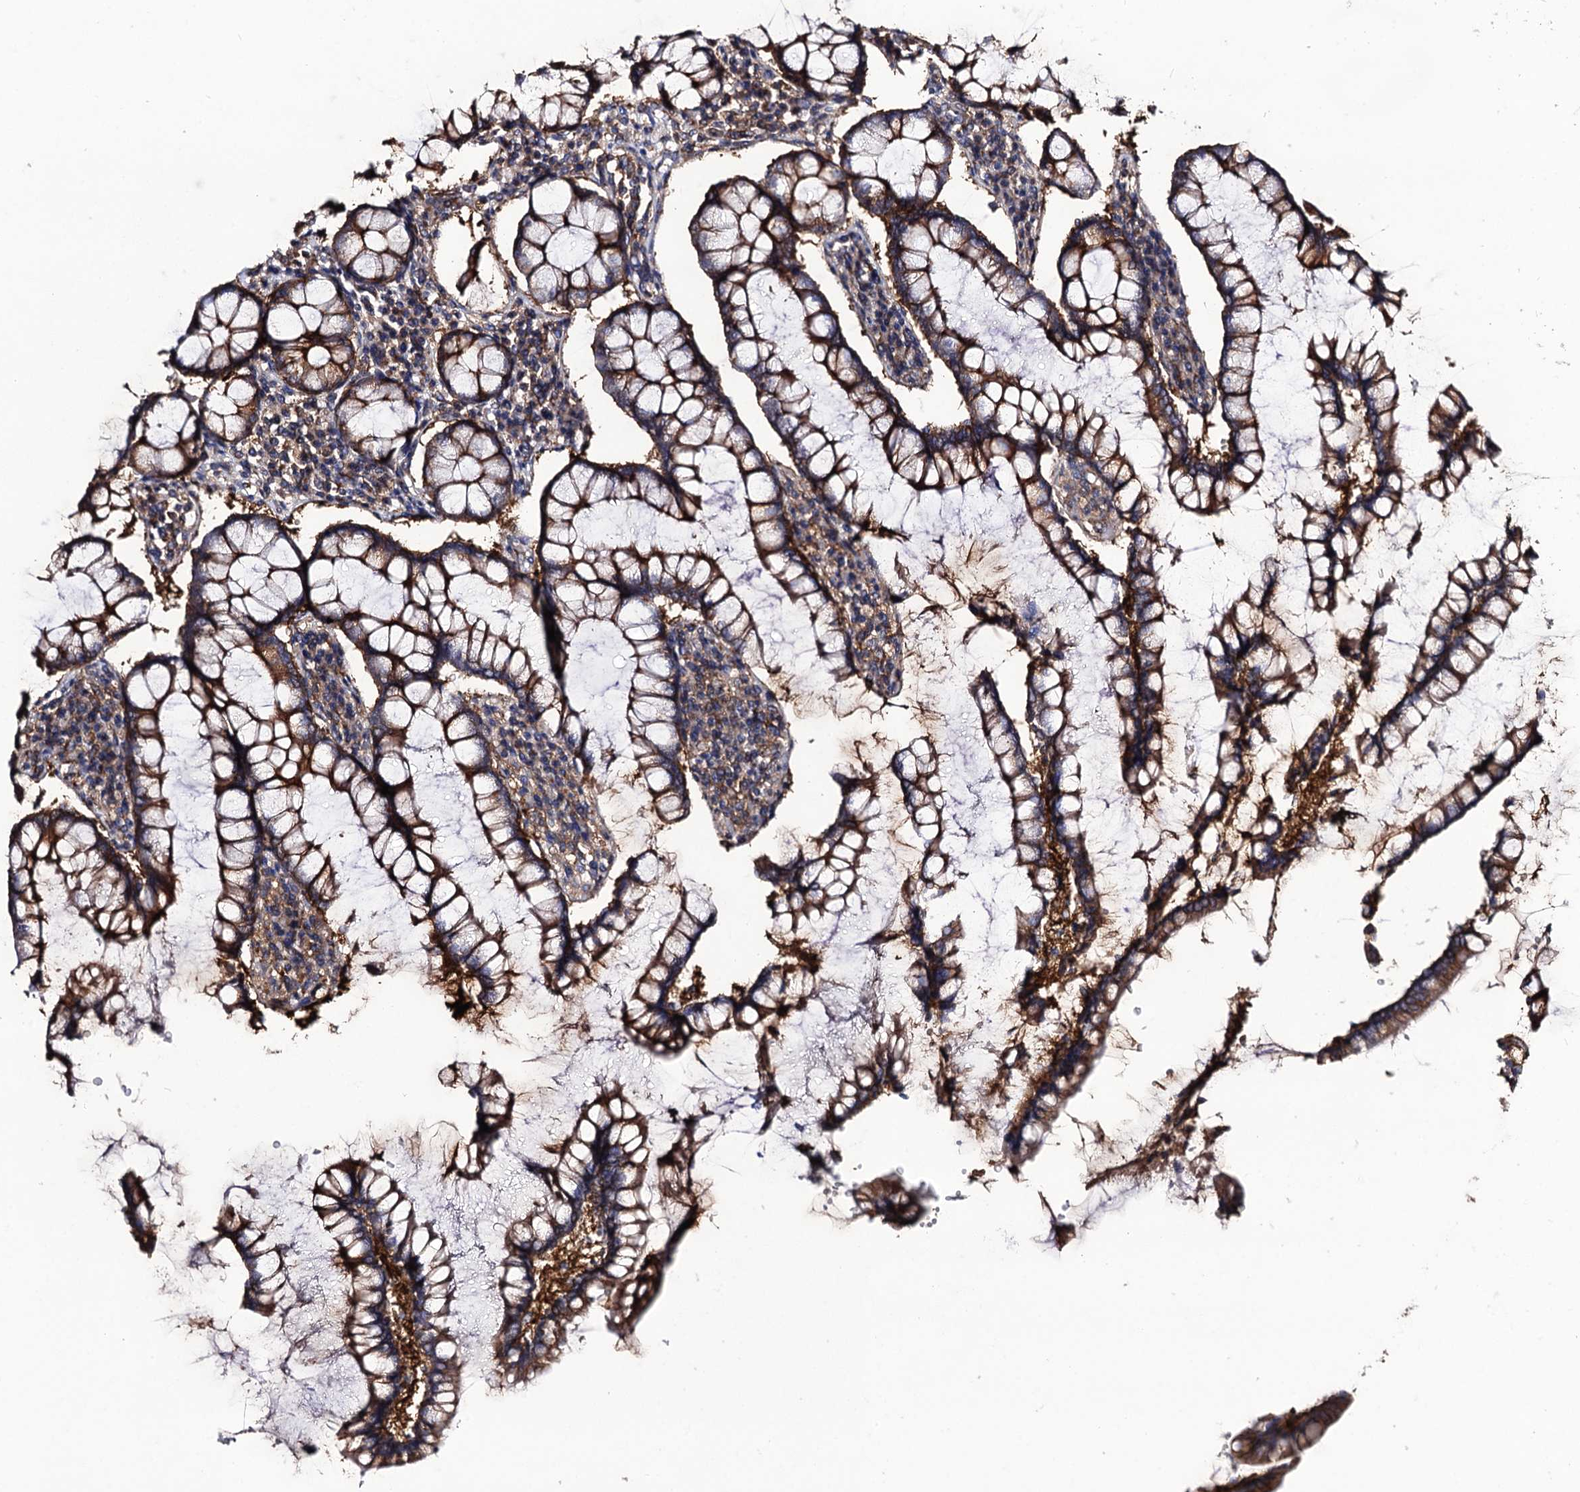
{"staining": {"intensity": "weak", "quantity": ">75%", "location": "cytoplasmic/membranous"}, "tissue": "colon", "cell_type": "Endothelial cells", "image_type": "normal", "snomed": [{"axis": "morphology", "description": "Normal tissue, NOS"}, {"axis": "topography", "description": "Colon"}], "caption": "DAB (3,3'-diaminobenzidine) immunohistochemical staining of unremarkable human colon displays weak cytoplasmic/membranous protein staining in approximately >75% of endothelial cells. (IHC, brightfield microscopy, high magnification).", "gene": "DYDC1", "patient": {"sex": "female", "age": 79}}